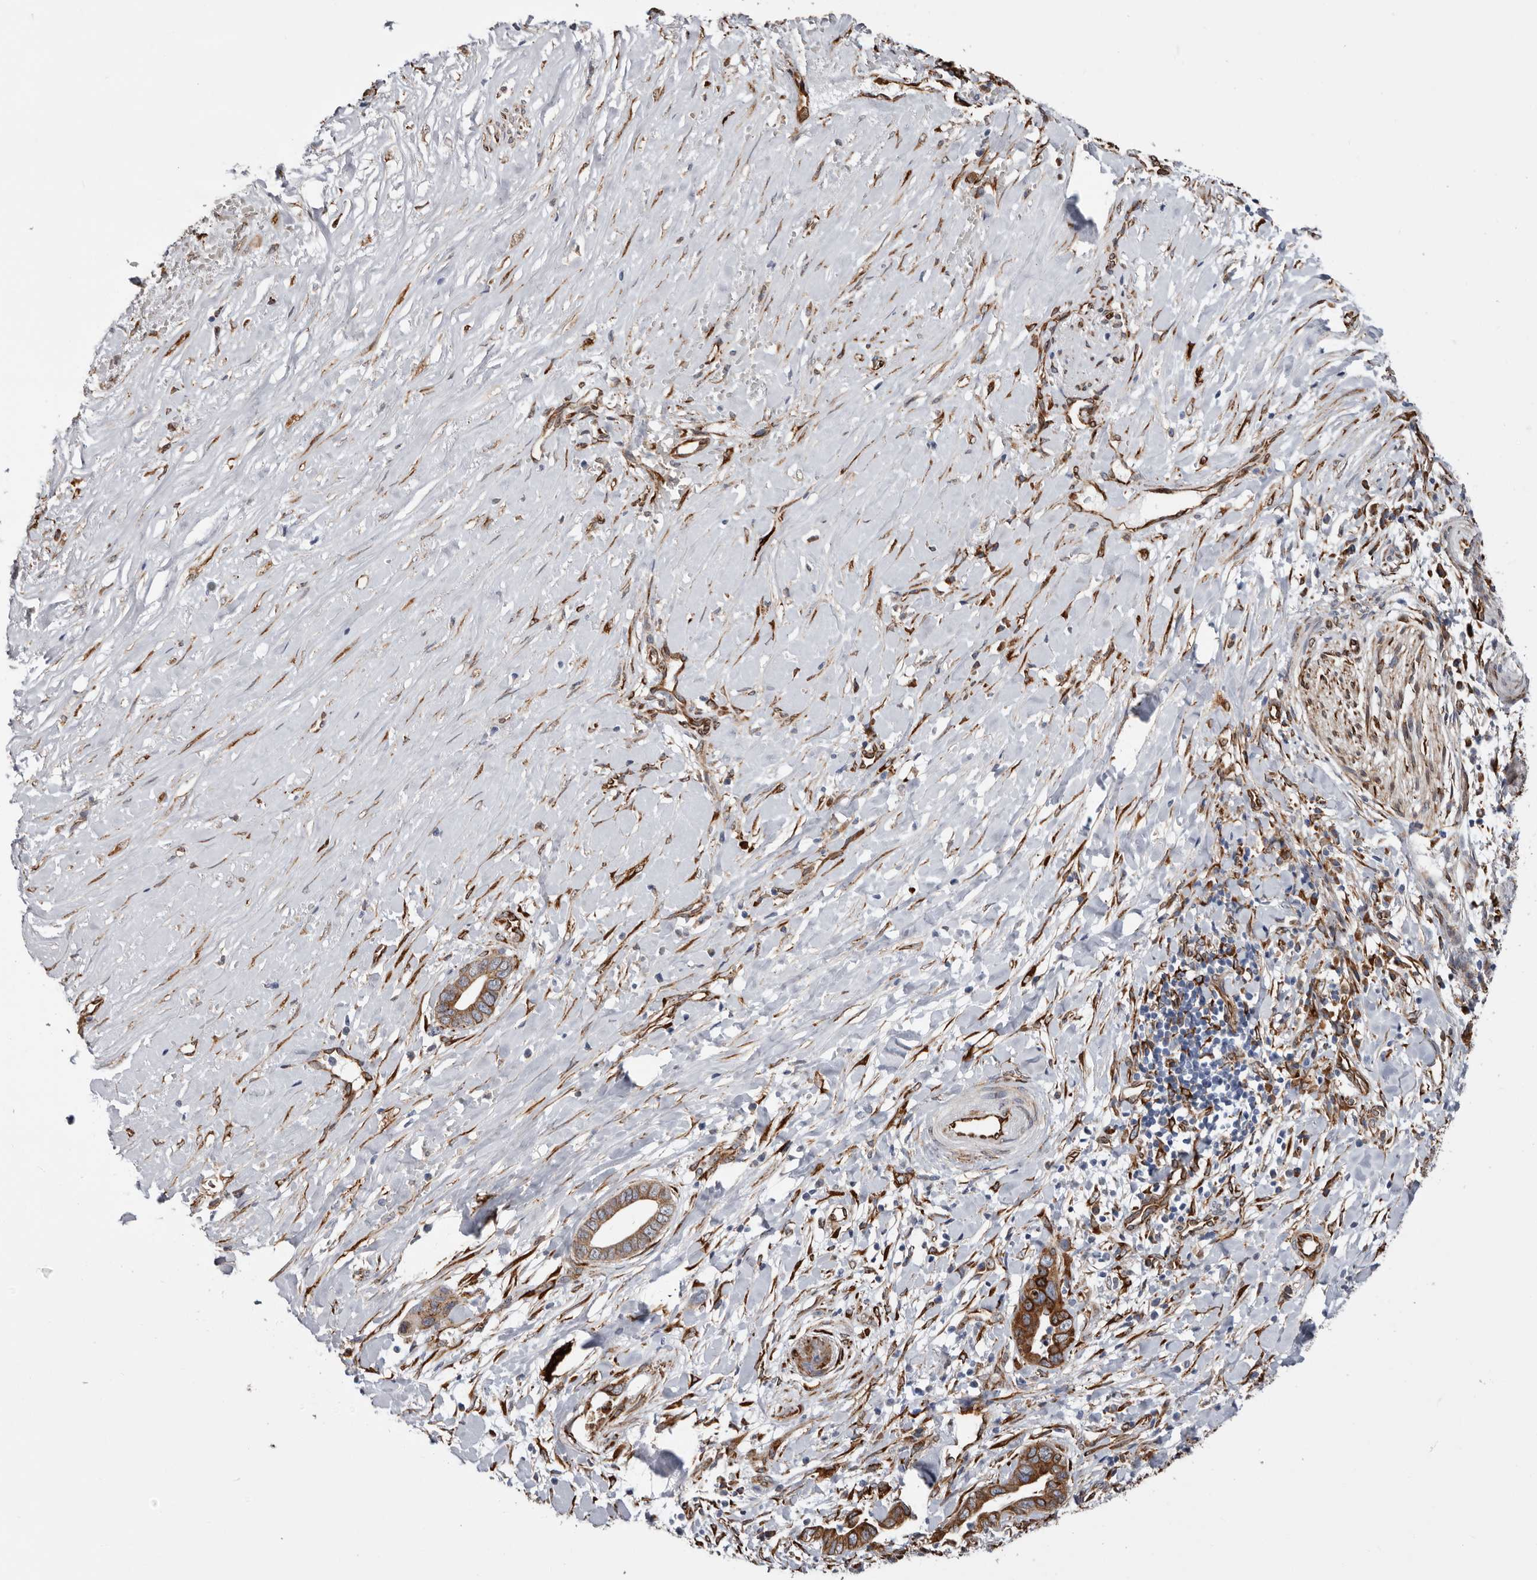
{"staining": {"intensity": "moderate", "quantity": ">75%", "location": "cytoplasmic/membranous"}, "tissue": "liver cancer", "cell_type": "Tumor cells", "image_type": "cancer", "snomed": [{"axis": "morphology", "description": "Cholangiocarcinoma"}, {"axis": "topography", "description": "Liver"}], "caption": "A medium amount of moderate cytoplasmic/membranous expression is seen in approximately >75% of tumor cells in liver cholangiocarcinoma tissue.", "gene": "SEMA3E", "patient": {"sex": "female", "age": 79}}